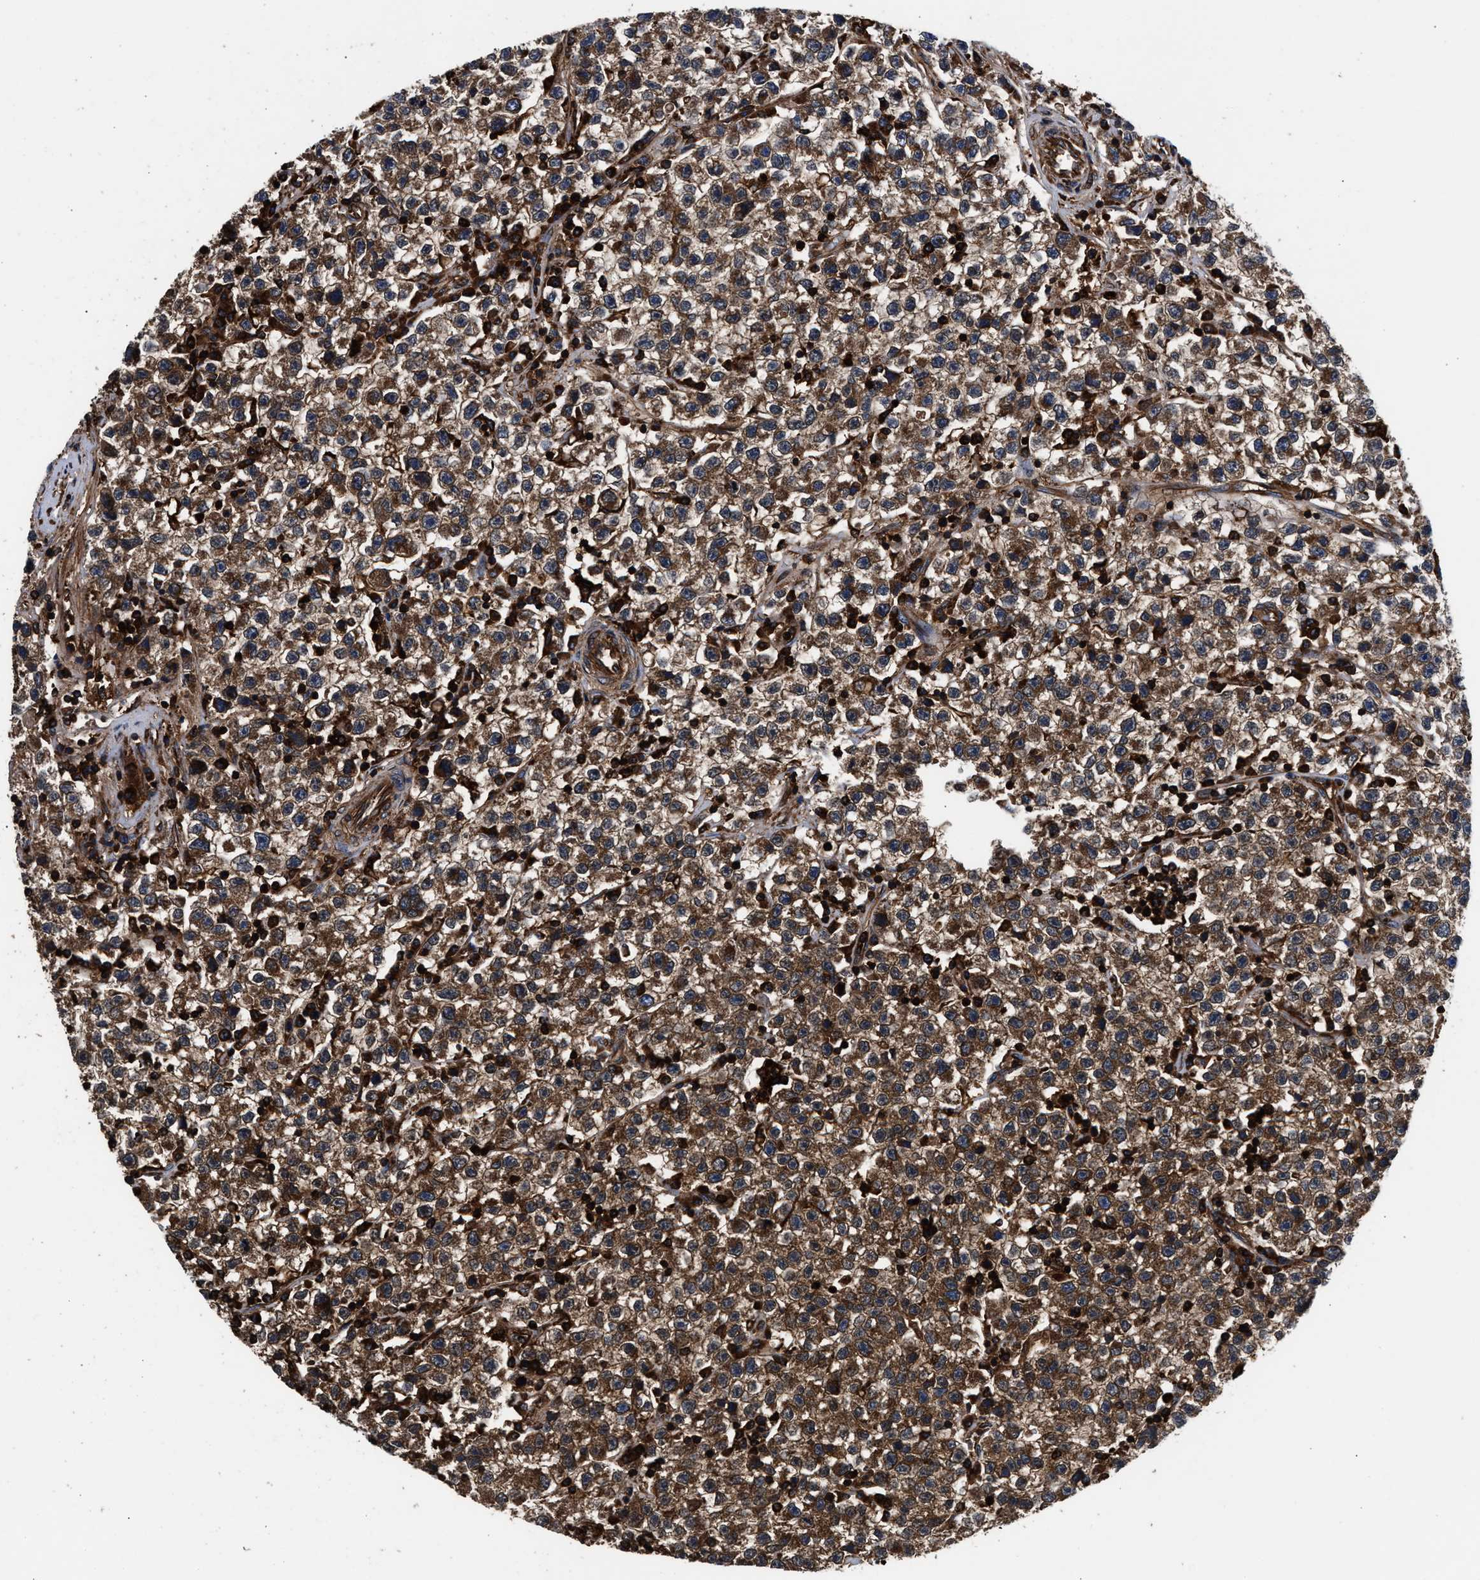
{"staining": {"intensity": "moderate", "quantity": ">75%", "location": "cytoplasmic/membranous"}, "tissue": "testis cancer", "cell_type": "Tumor cells", "image_type": "cancer", "snomed": [{"axis": "morphology", "description": "Seminoma, NOS"}, {"axis": "topography", "description": "Testis"}], "caption": "Tumor cells demonstrate medium levels of moderate cytoplasmic/membranous expression in approximately >75% of cells in testis cancer.", "gene": "KYAT1", "patient": {"sex": "male", "age": 22}}